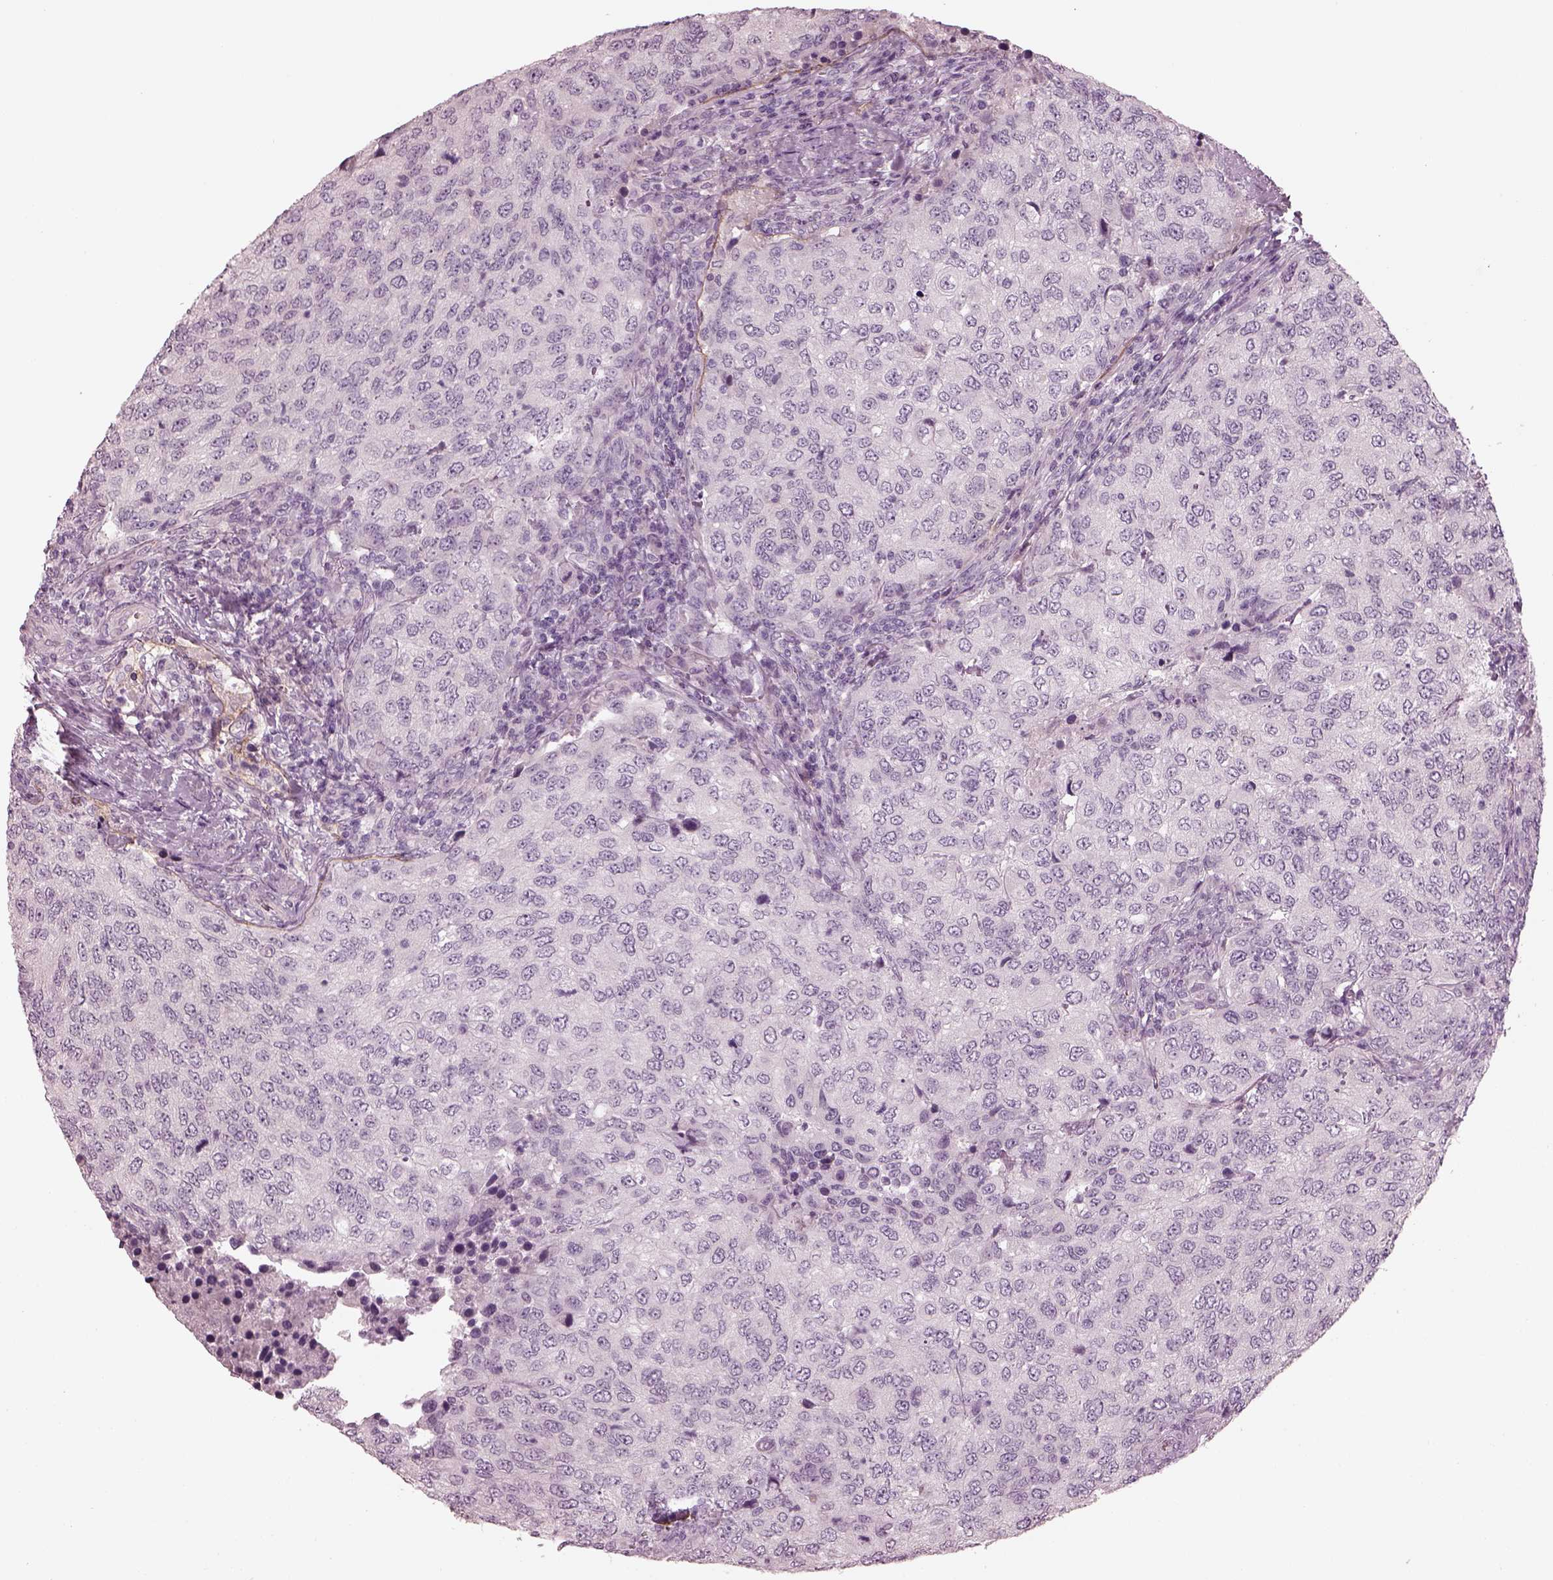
{"staining": {"intensity": "negative", "quantity": "none", "location": "none"}, "tissue": "urothelial cancer", "cell_type": "Tumor cells", "image_type": "cancer", "snomed": [{"axis": "morphology", "description": "Urothelial carcinoma, High grade"}, {"axis": "topography", "description": "Urinary bladder"}], "caption": "IHC of urothelial carcinoma (high-grade) demonstrates no staining in tumor cells. (Stains: DAB (3,3'-diaminobenzidine) immunohistochemistry with hematoxylin counter stain, Microscopy: brightfield microscopy at high magnification).", "gene": "EIF4E1B", "patient": {"sex": "female", "age": 78}}